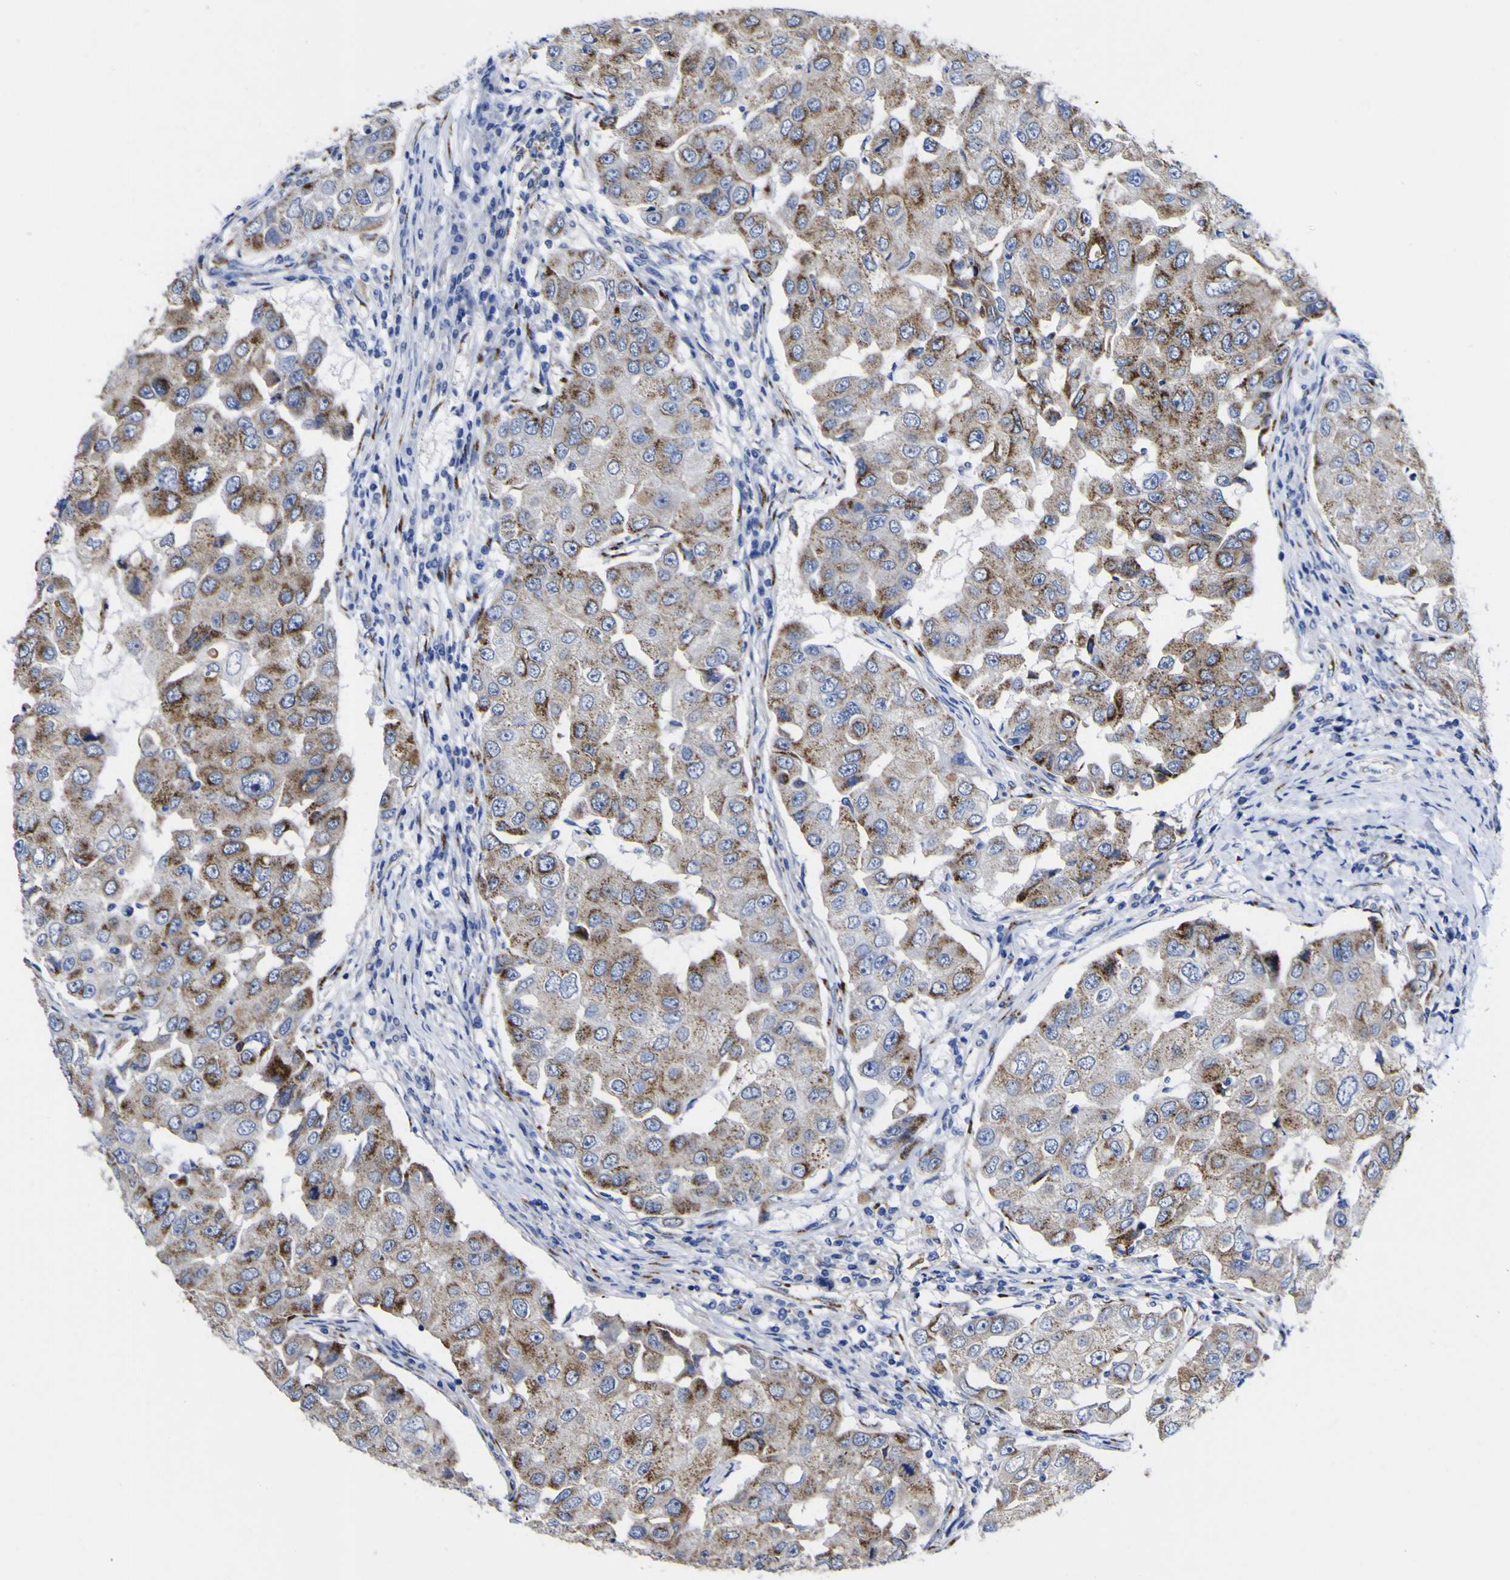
{"staining": {"intensity": "moderate", "quantity": ">75%", "location": "cytoplasmic/membranous"}, "tissue": "breast cancer", "cell_type": "Tumor cells", "image_type": "cancer", "snomed": [{"axis": "morphology", "description": "Duct carcinoma"}, {"axis": "topography", "description": "Breast"}], "caption": "A high-resolution histopathology image shows IHC staining of breast cancer, which shows moderate cytoplasmic/membranous expression in approximately >75% of tumor cells.", "gene": "GOLM1", "patient": {"sex": "female", "age": 27}}